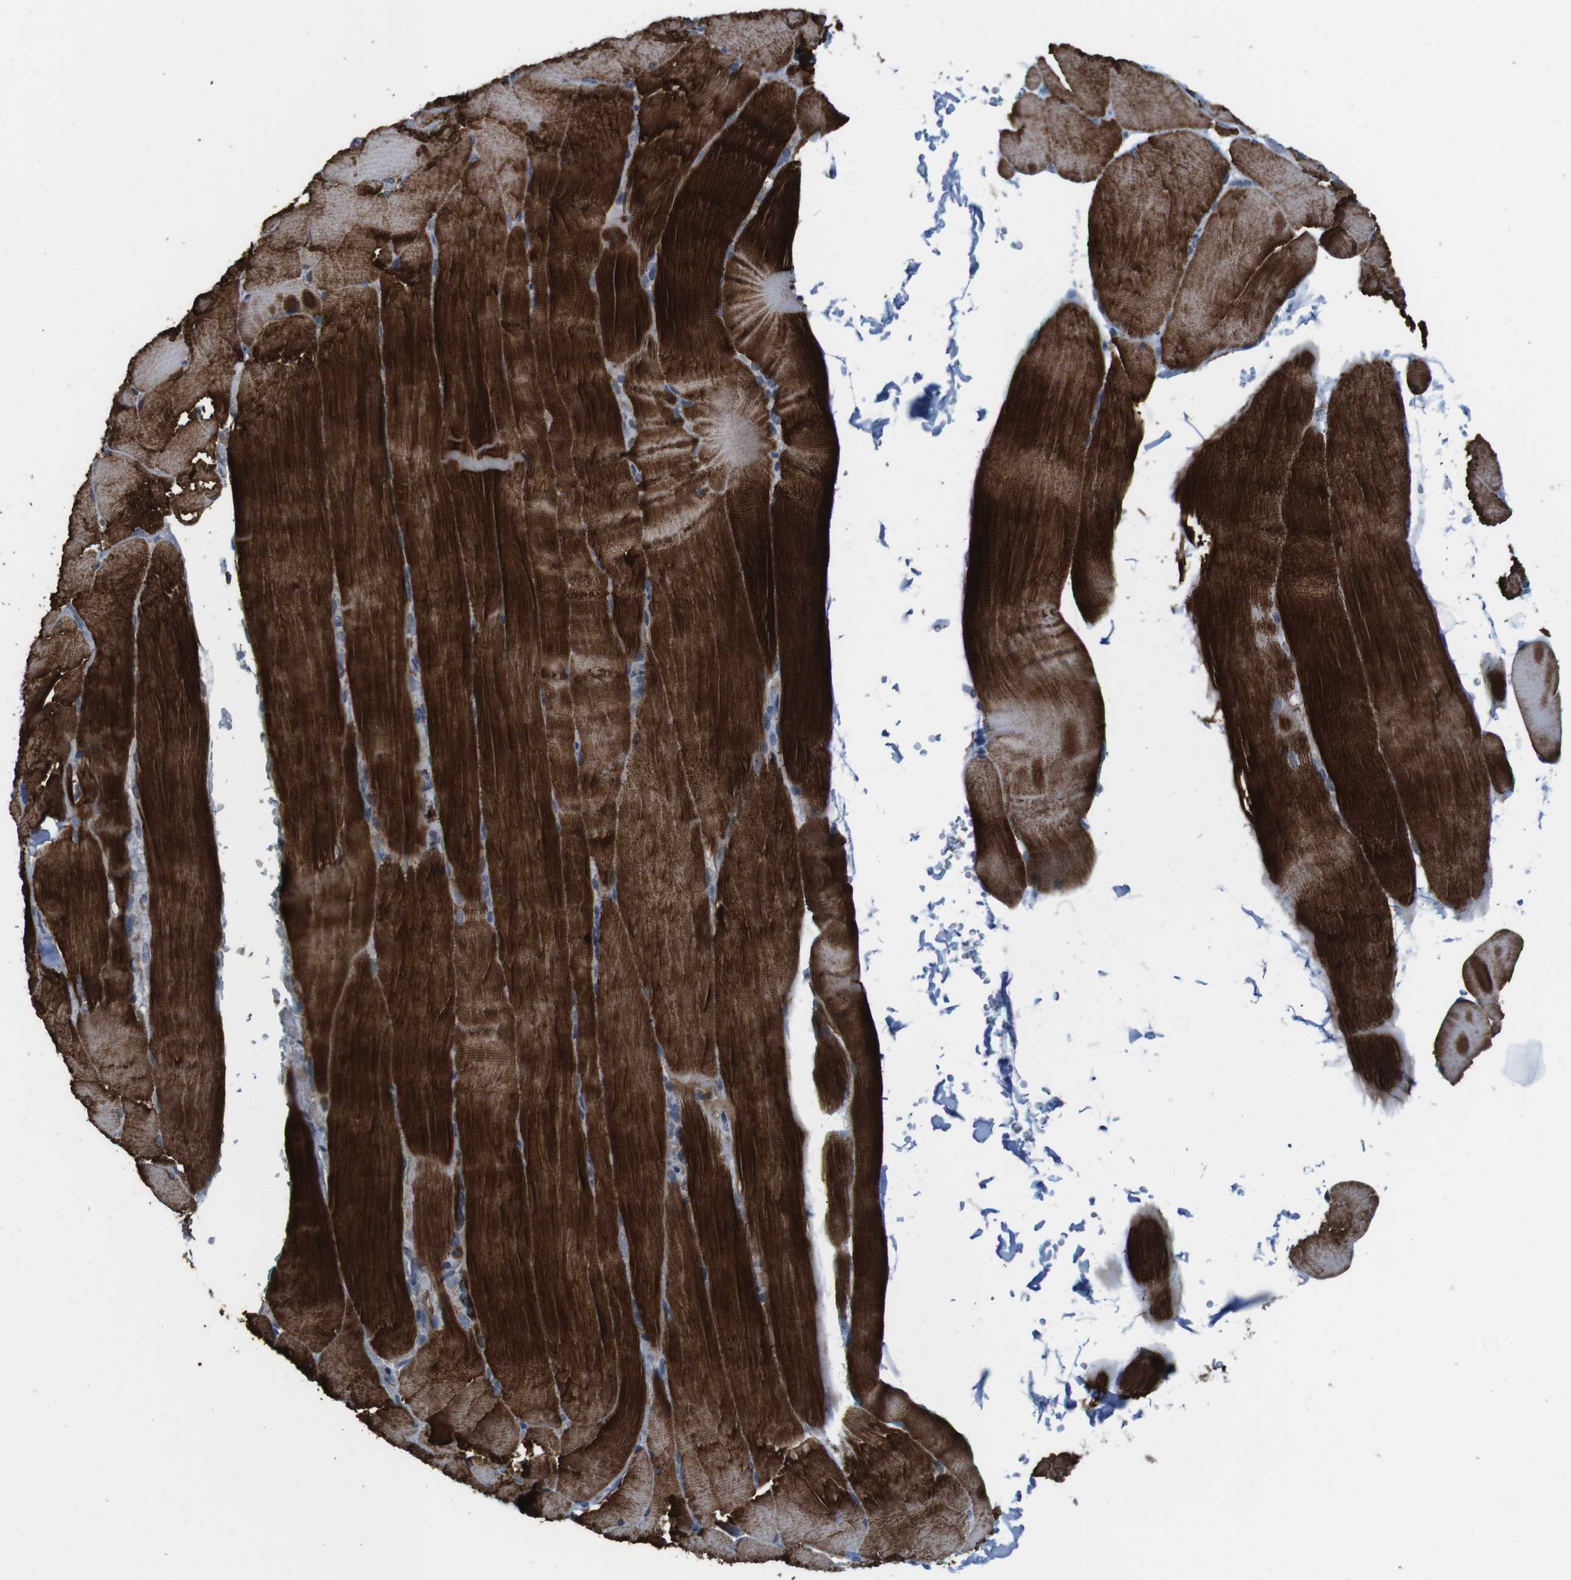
{"staining": {"intensity": "strong", "quantity": ">75%", "location": "cytoplasmic/membranous"}, "tissue": "skeletal muscle", "cell_type": "Myocytes", "image_type": "normal", "snomed": [{"axis": "morphology", "description": "Normal tissue, NOS"}, {"axis": "topography", "description": "Skin"}, {"axis": "topography", "description": "Skeletal muscle"}], "caption": "This micrograph displays IHC staining of unremarkable skeletal muscle, with high strong cytoplasmic/membranous staining in approximately >75% of myocytes.", "gene": "CDHR2", "patient": {"sex": "male", "age": 83}}